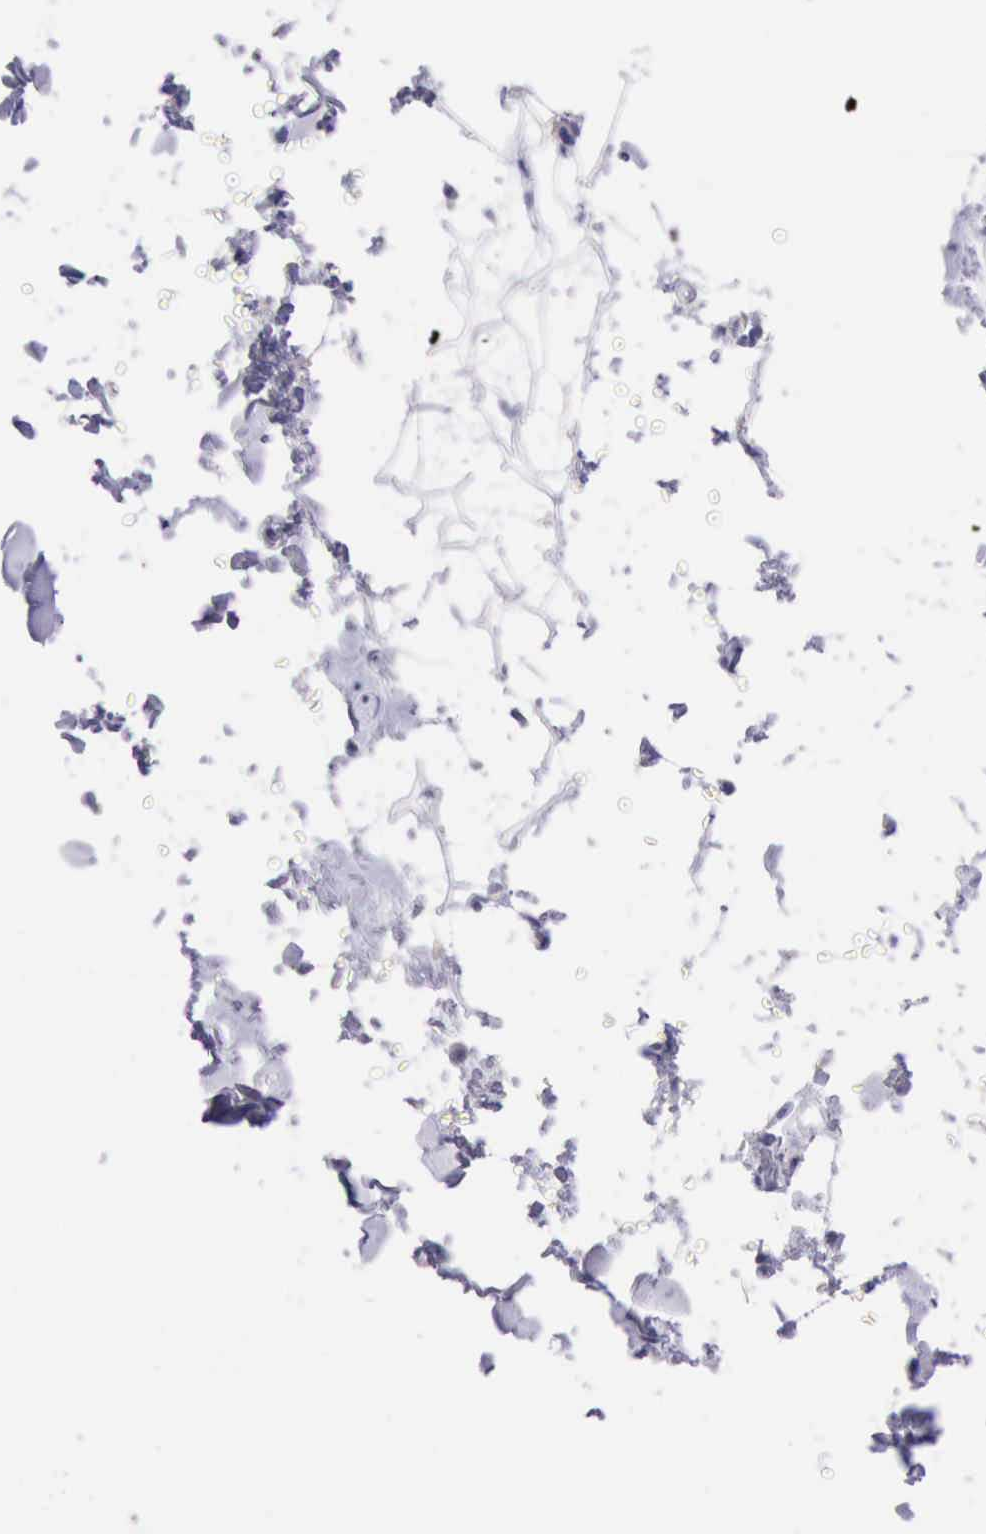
{"staining": {"intensity": "negative", "quantity": "none", "location": "none"}, "tissue": "adipose tissue", "cell_type": "Adipocytes", "image_type": "normal", "snomed": [{"axis": "morphology", "description": "Normal tissue, NOS"}, {"axis": "topography", "description": "Soft tissue"}], "caption": "There is no significant staining in adipocytes of adipose tissue.", "gene": "LRFN5", "patient": {"sex": "male", "age": 72}}